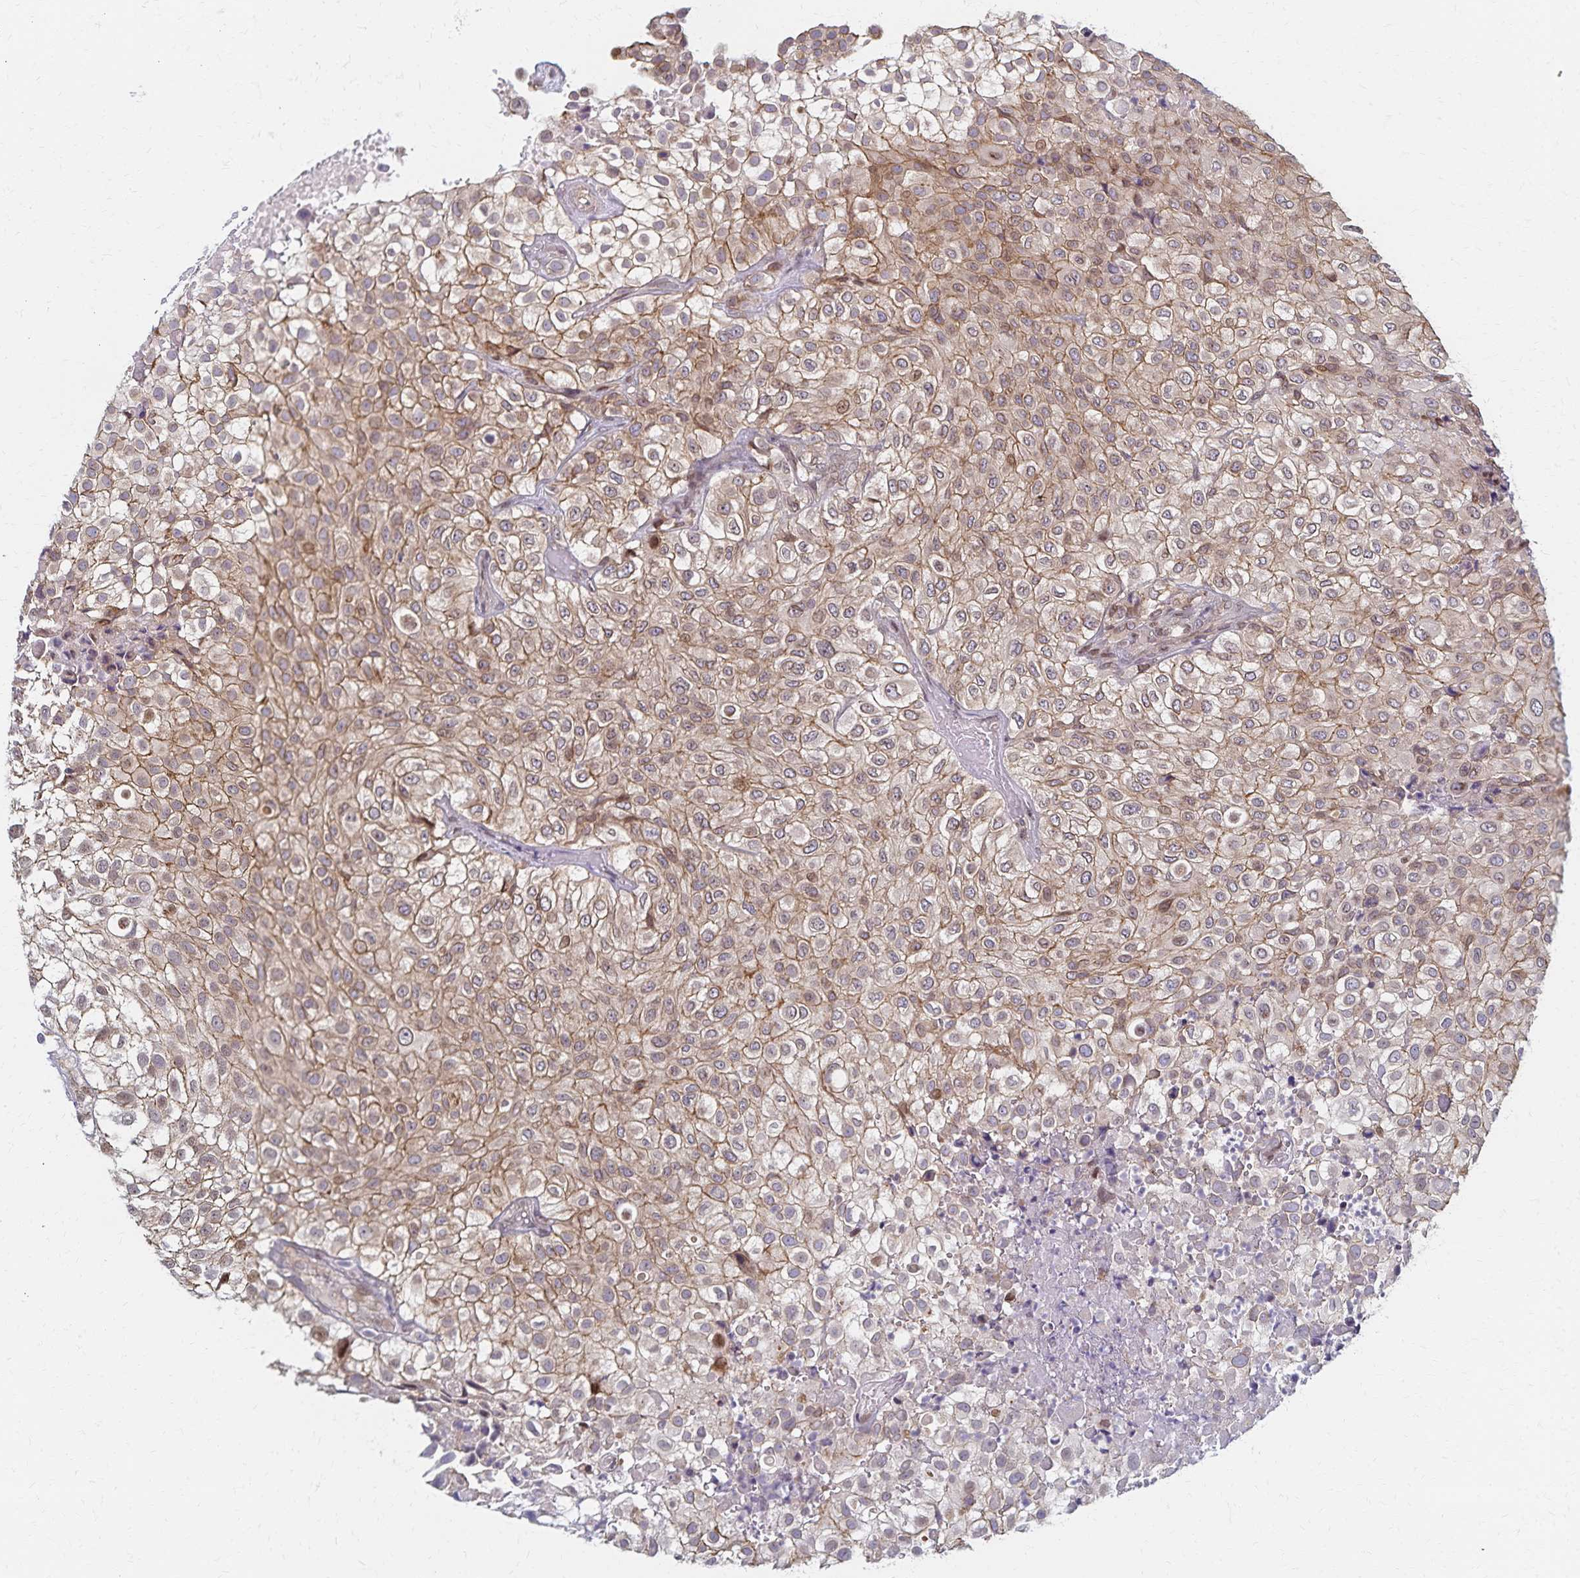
{"staining": {"intensity": "moderate", "quantity": ">75%", "location": "cytoplasmic/membranous"}, "tissue": "urothelial cancer", "cell_type": "Tumor cells", "image_type": "cancer", "snomed": [{"axis": "morphology", "description": "Urothelial carcinoma, High grade"}, {"axis": "topography", "description": "Urinary bladder"}], "caption": "Approximately >75% of tumor cells in high-grade urothelial carcinoma exhibit moderate cytoplasmic/membranous protein staining as visualized by brown immunohistochemical staining.", "gene": "RAB9B", "patient": {"sex": "male", "age": 56}}